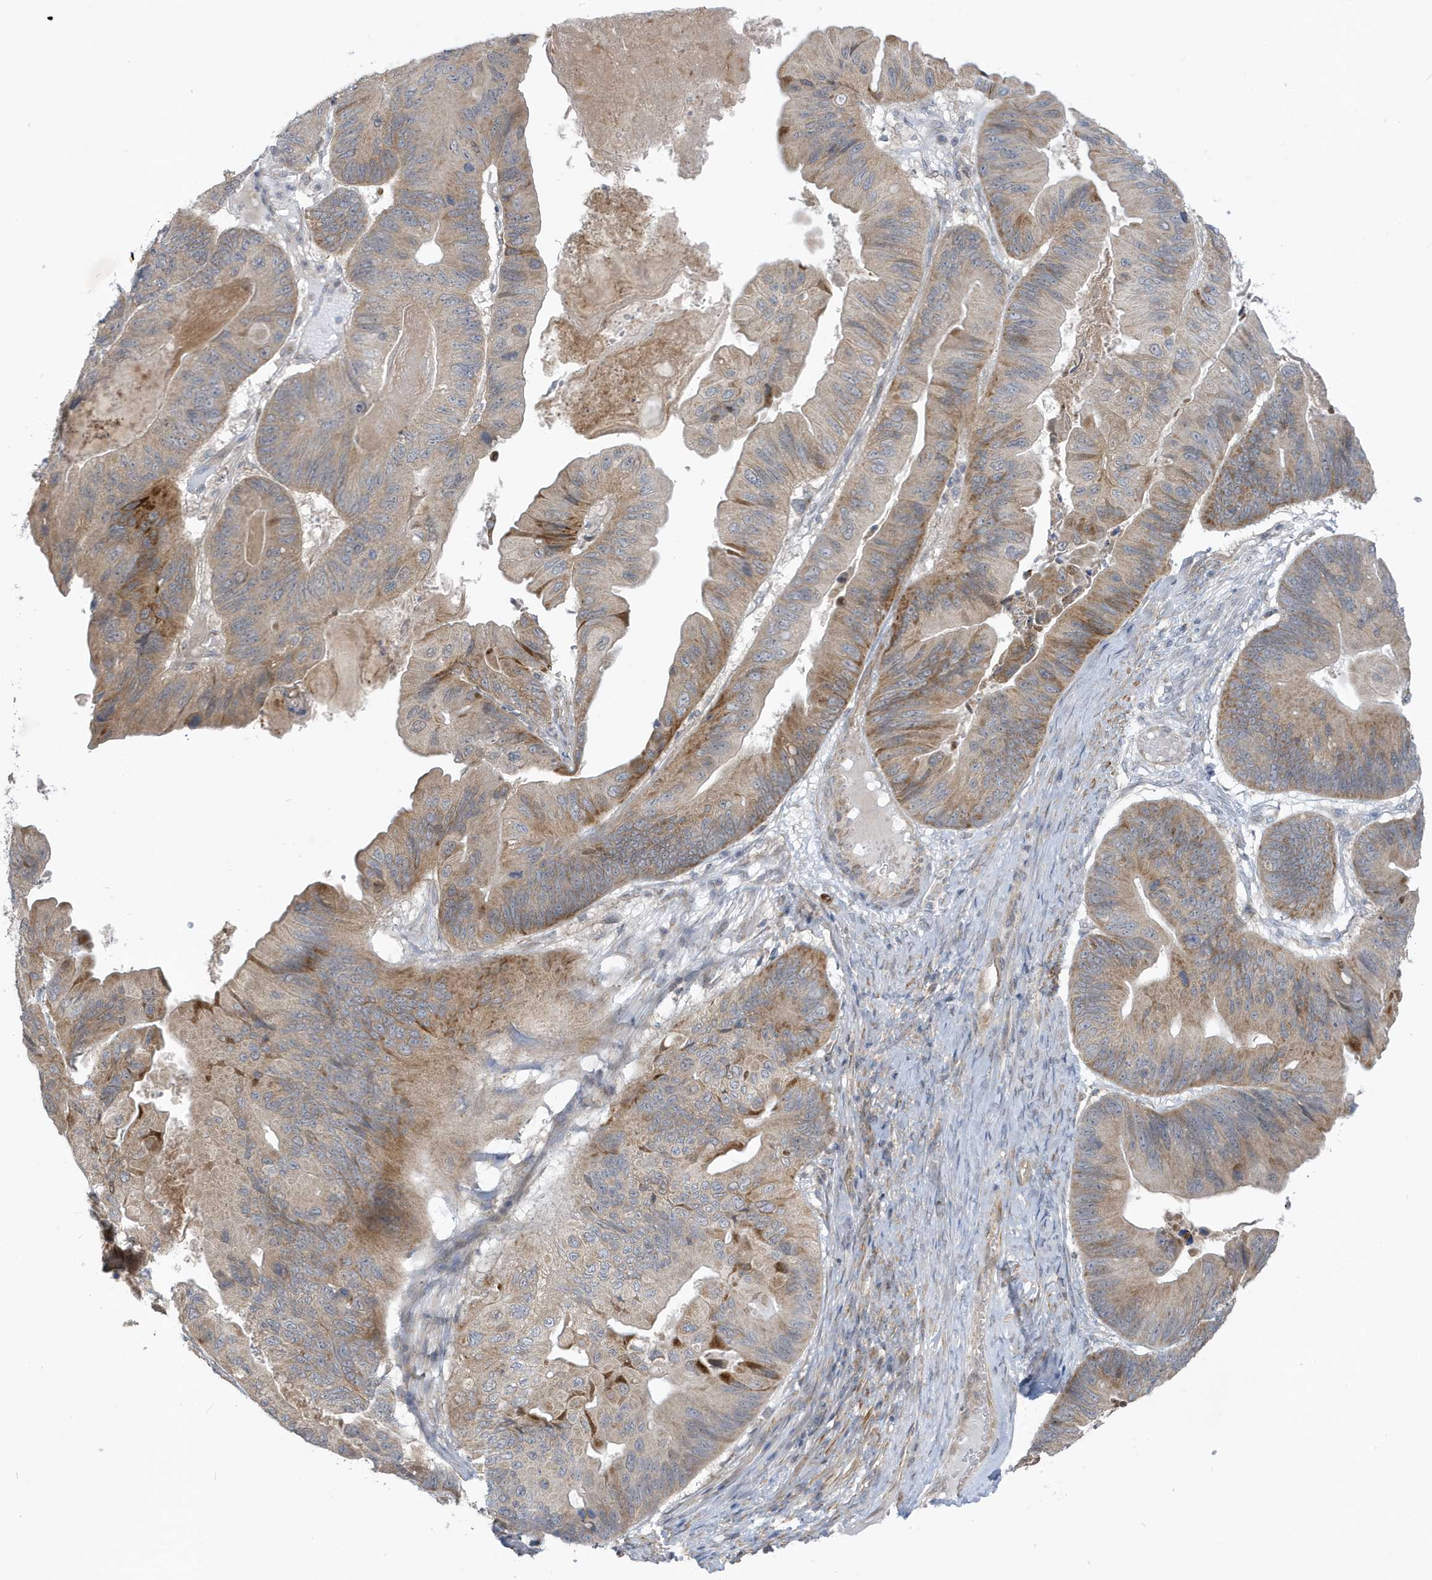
{"staining": {"intensity": "moderate", "quantity": ">75%", "location": "cytoplasmic/membranous"}, "tissue": "ovarian cancer", "cell_type": "Tumor cells", "image_type": "cancer", "snomed": [{"axis": "morphology", "description": "Cystadenocarcinoma, mucinous, NOS"}, {"axis": "topography", "description": "Ovary"}], "caption": "Human ovarian cancer stained with a protein marker exhibits moderate staining in tumor cells.", "gene": "ATP13A5", "patient": {"sex": "female", "age": 61}}